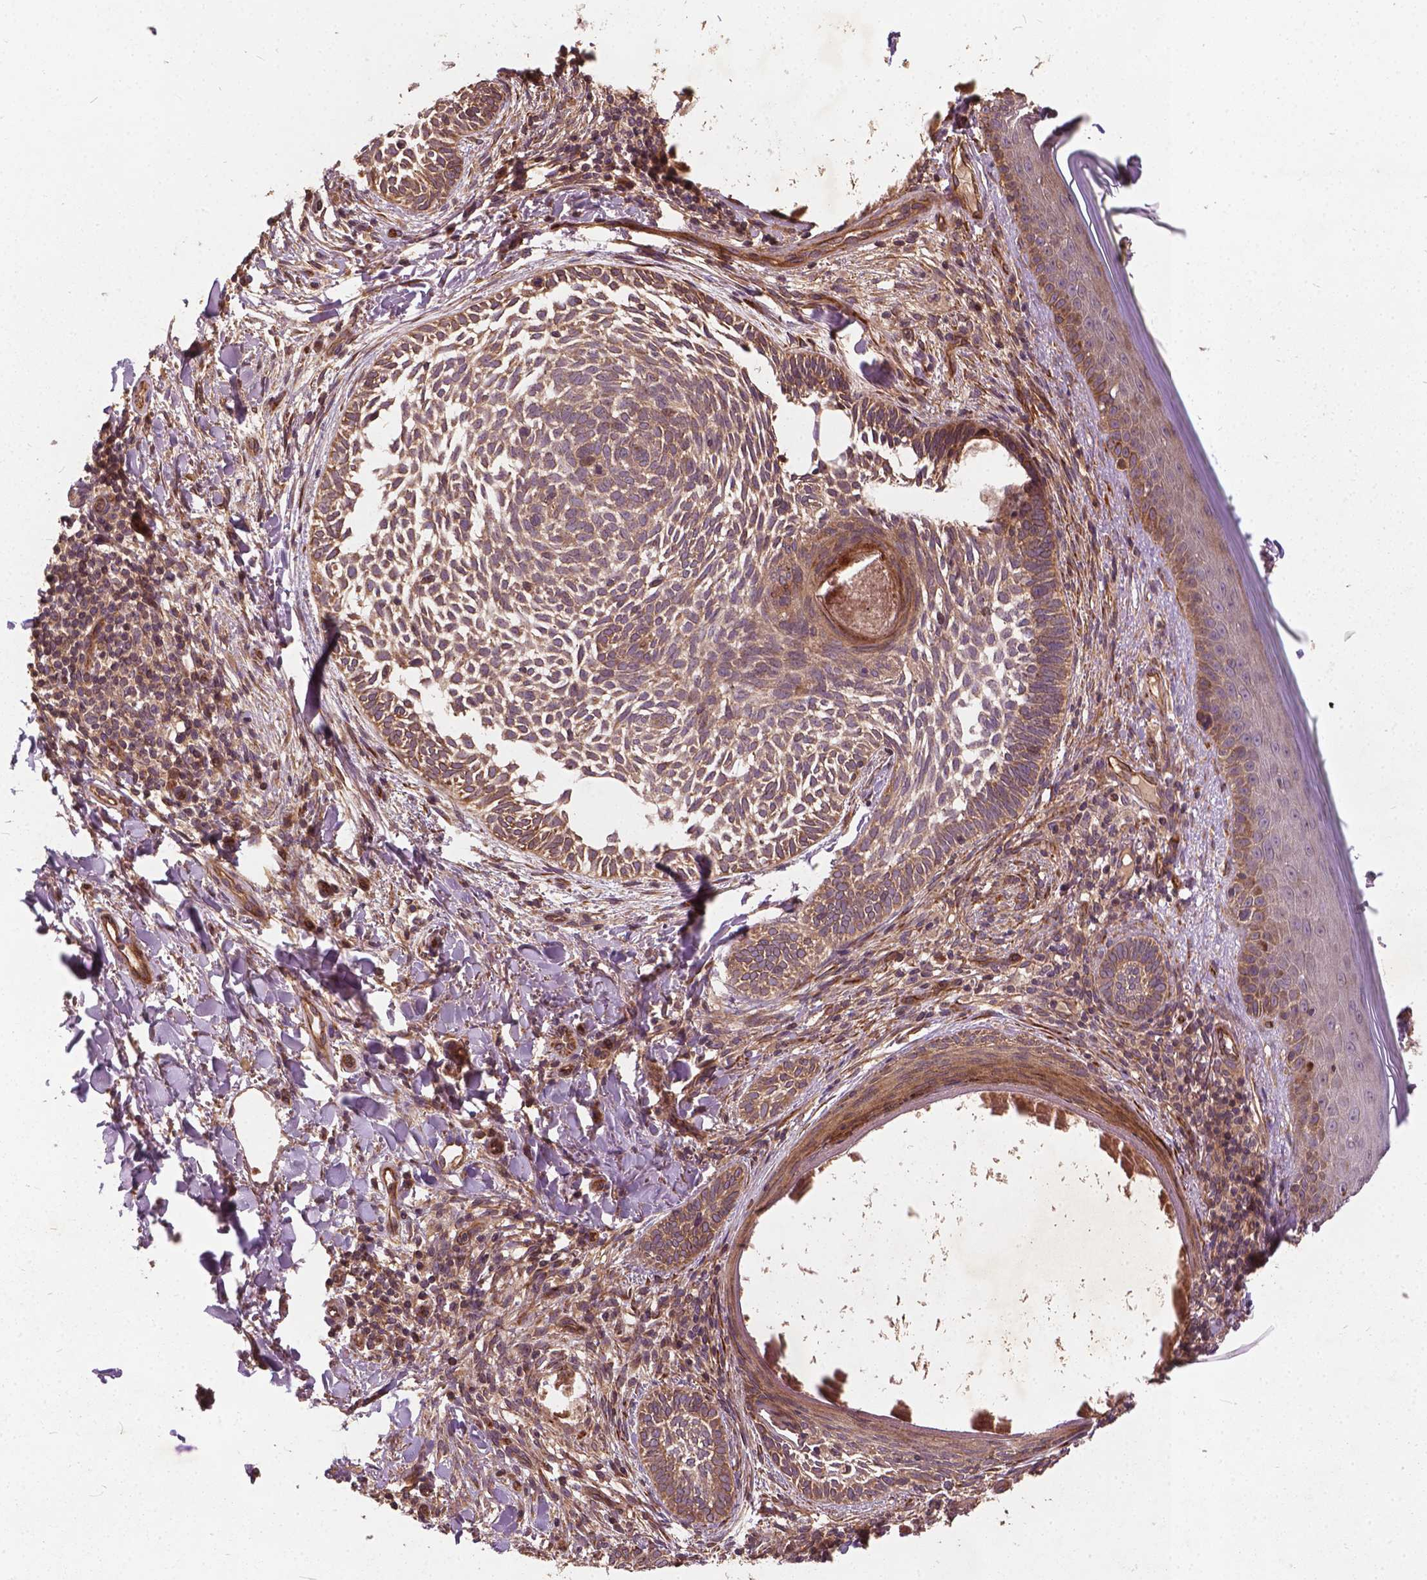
{"staining": {"intensity": "weak", "quantity": ">75%", "location": "cytoplasmic/membranous"}, "tissue": "skin cancer", "cell_type": "Tumor cells", "image_type": "cancer", "snomed": [{"axis": "morphology", "description": "Normal tissue, NOS"}, {"axis": "morphology", "description": "Basal cell carcinoma"}, {"axis": "topography", "description": "Skin"}], "caption": "Immunohistochemical staining of basal cell carcinoma (skin) demonstrates low levels of weak cytoplasmic/membranous protein staining in about >75% of tumor cells.", "gene": "UBXN2A", "patient": {"sex": "male", "age": 46}}